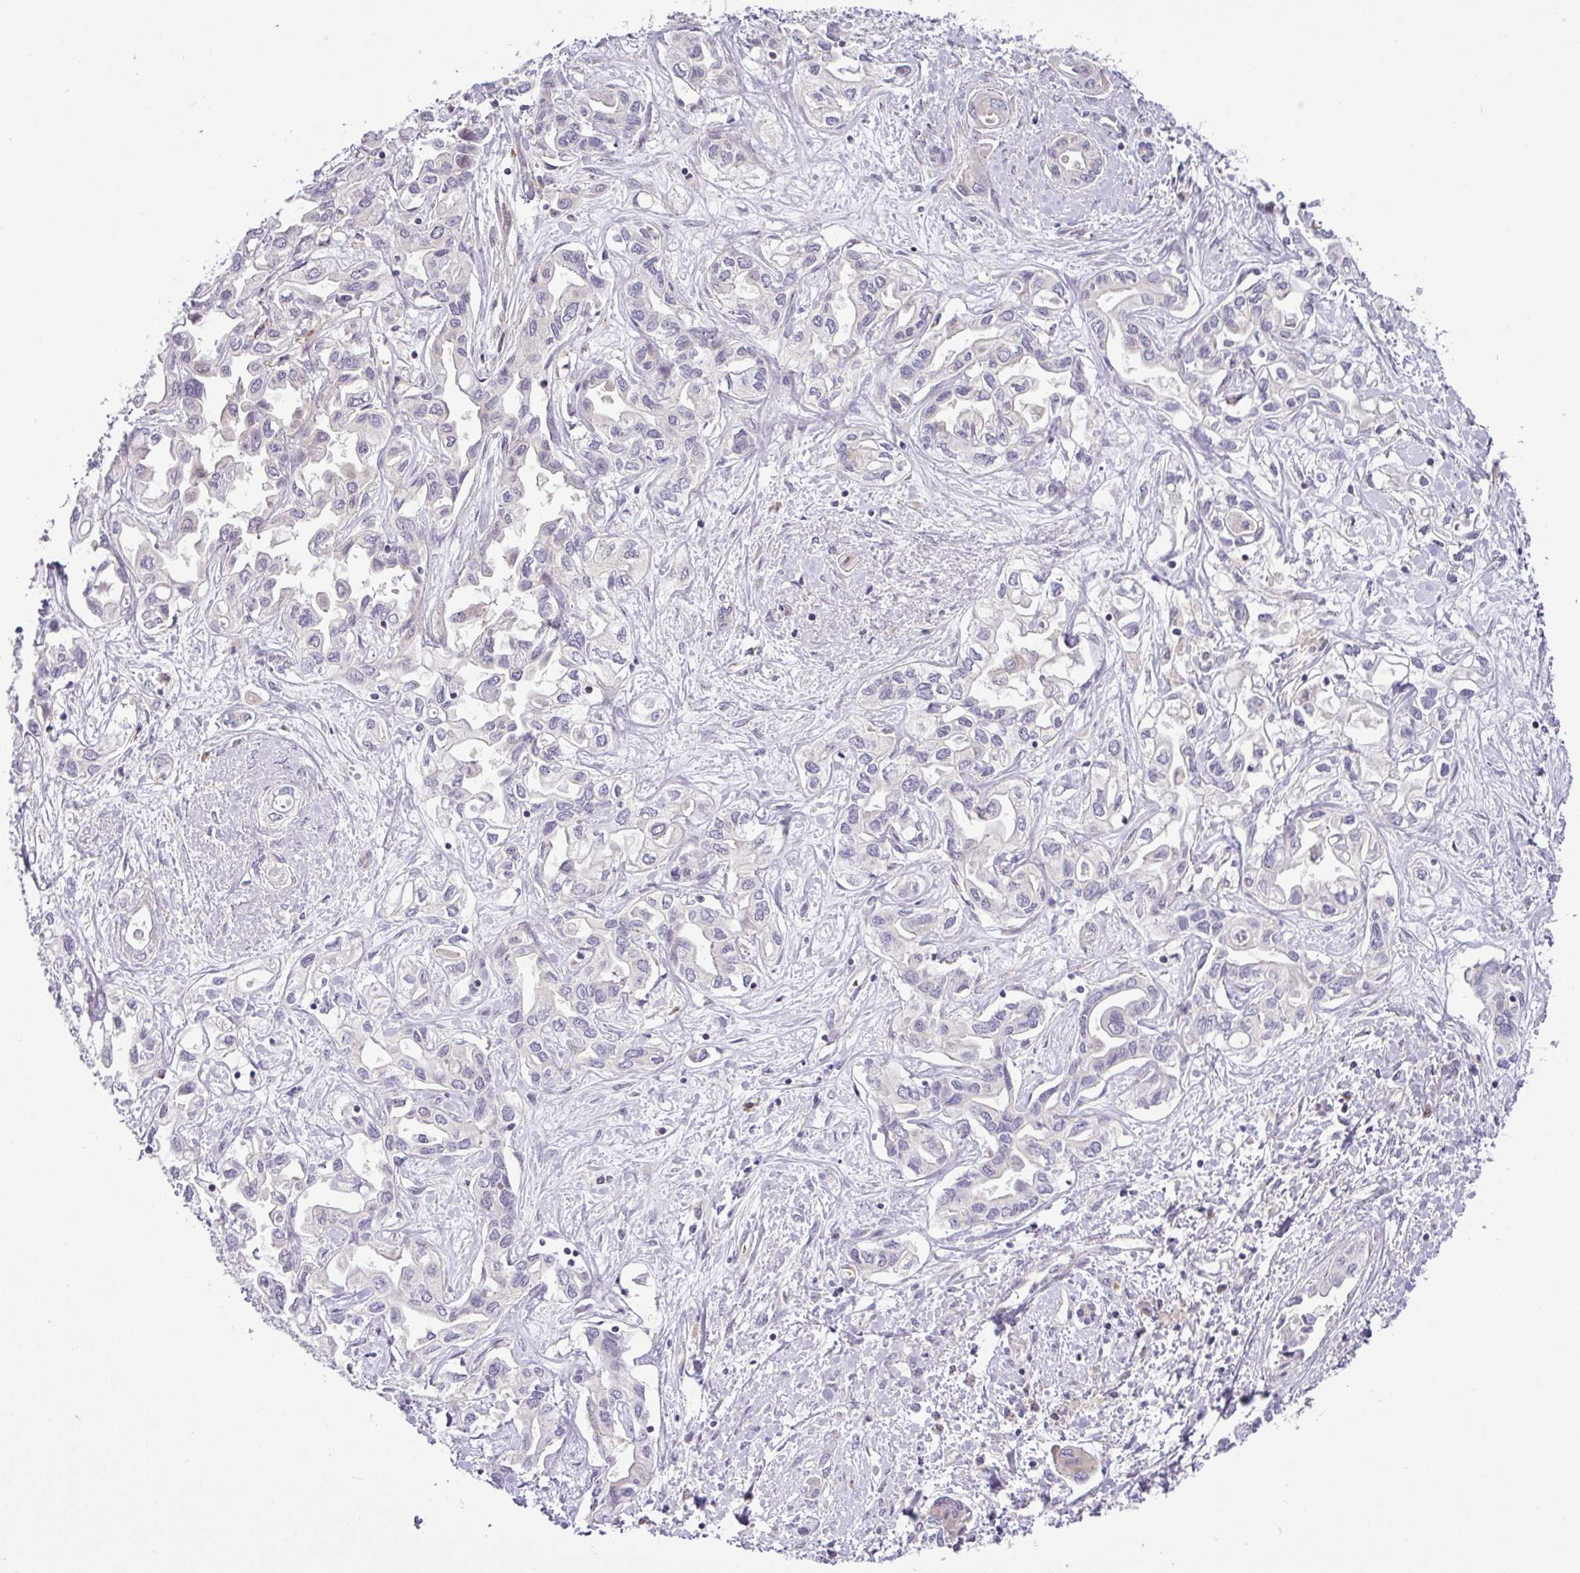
{"staining": {"intensity": "negative", "quantity": "none", "location": "none"}, "tissue": "liver cancer", "cell_type": "Tumor cells", "image_type": "cancer", "snomed": [{"axis": "morphology", "description": "Cholangiocarcinoma"}, {"axis": "topography", "description": "Liver"}], "caption": "DAB (3,3'-diaminobenzidine) immunohistochemical staining of human liver cancer displays no significant positivity in tumor cells.", "gene": "NDUFB2", "patient": {"sex": "female", "age": 64}}